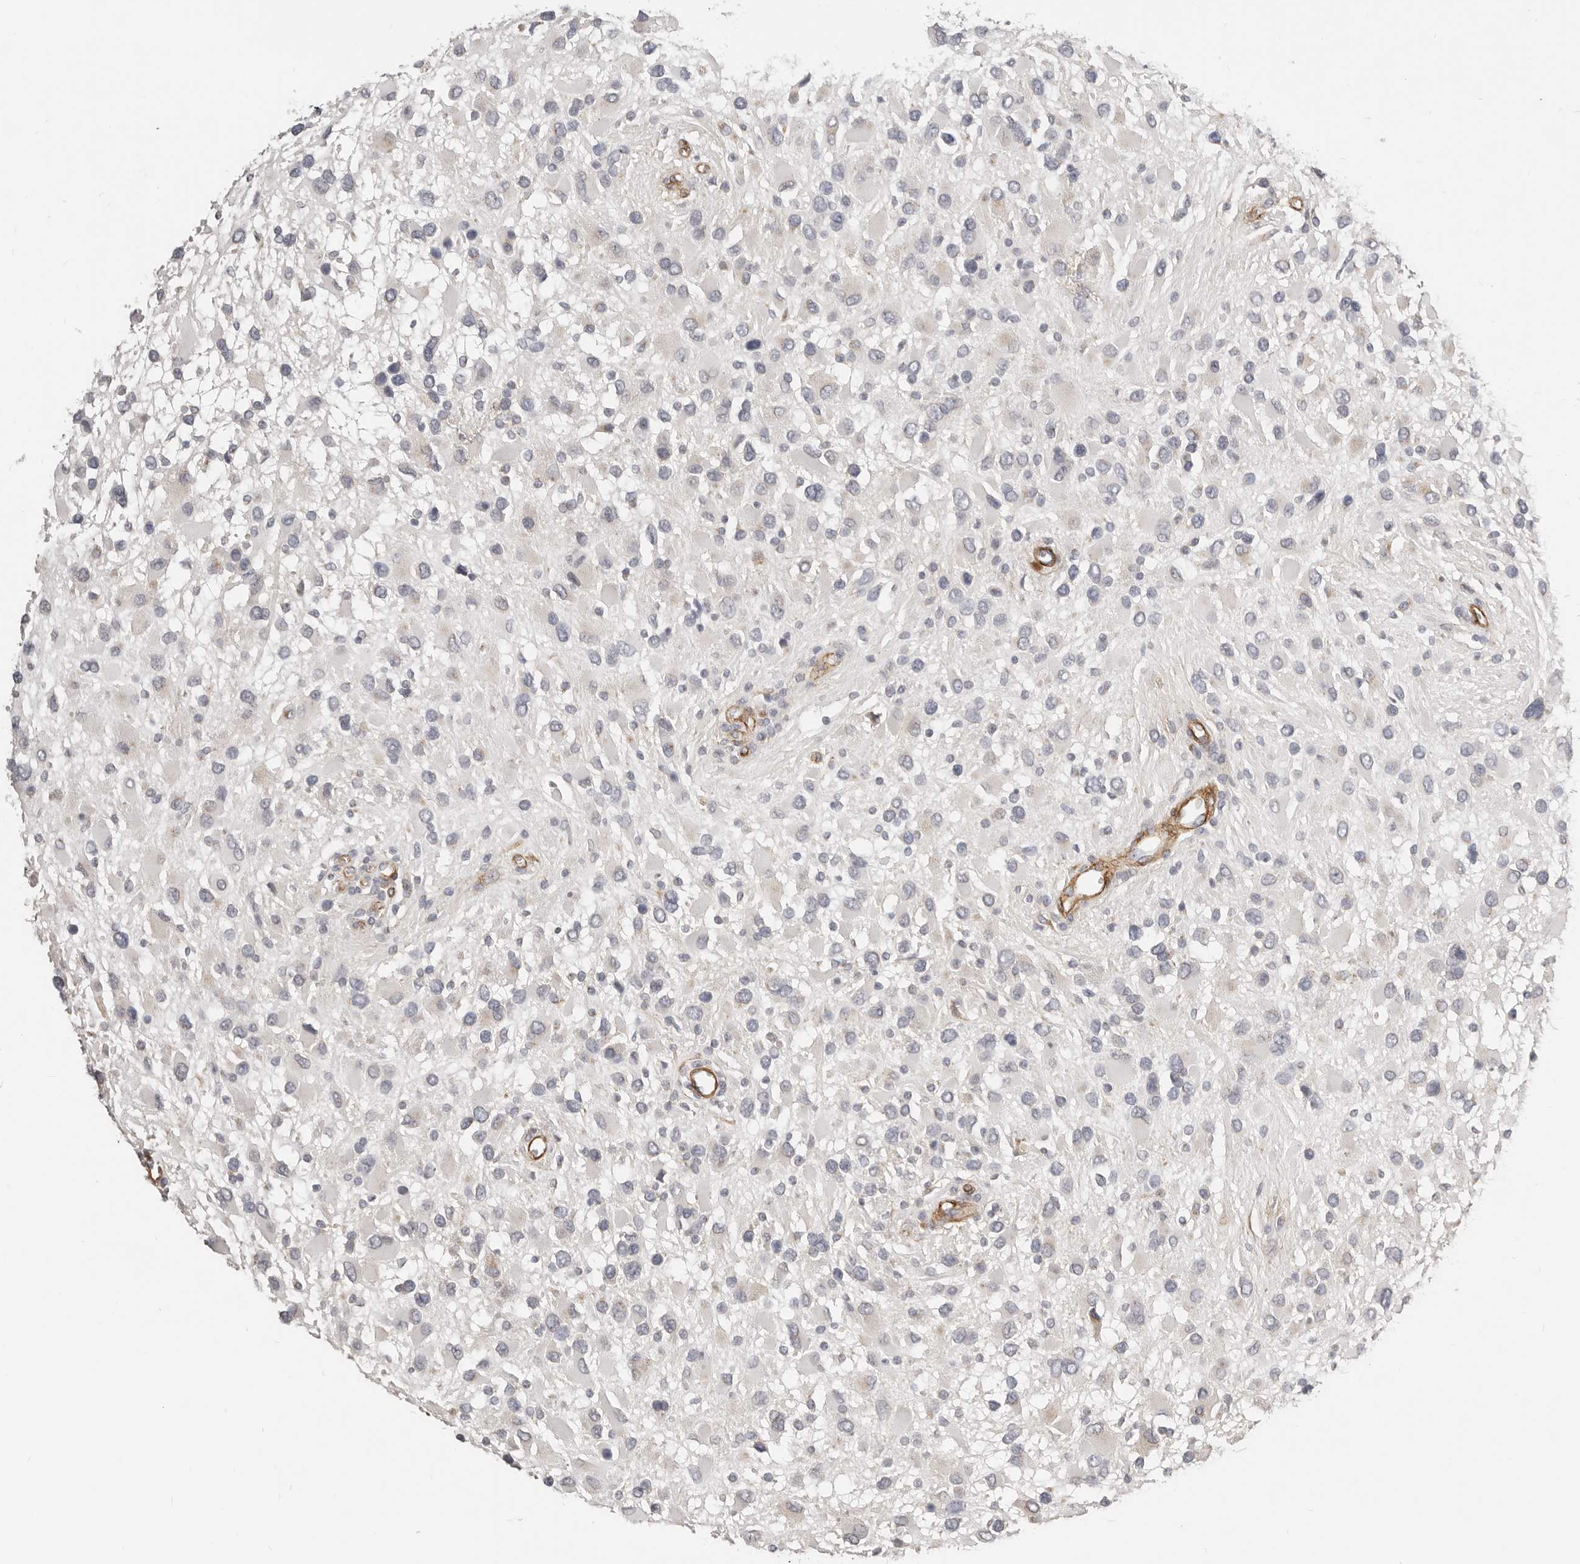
{"staining": {"intensity": "weak", "quantity": "<25%", "location": "cytoplasmic/membranous"}, "tissue": "glioma", "cell_type": "Tumor cells", "image_type": "cancer", "snomed": [{"axis": "morphology", "description": "Glioma, malignant, High grade"}, {"axis": "topography", "description": "Brain"}], "caption": "A high-resolution photomicrograph shows immunohistochemistry staining of glioma, which shows no significant positivity in tumor cells.", "gene": "RABAC1", "patient": {"sex": "male", "age": 53}}